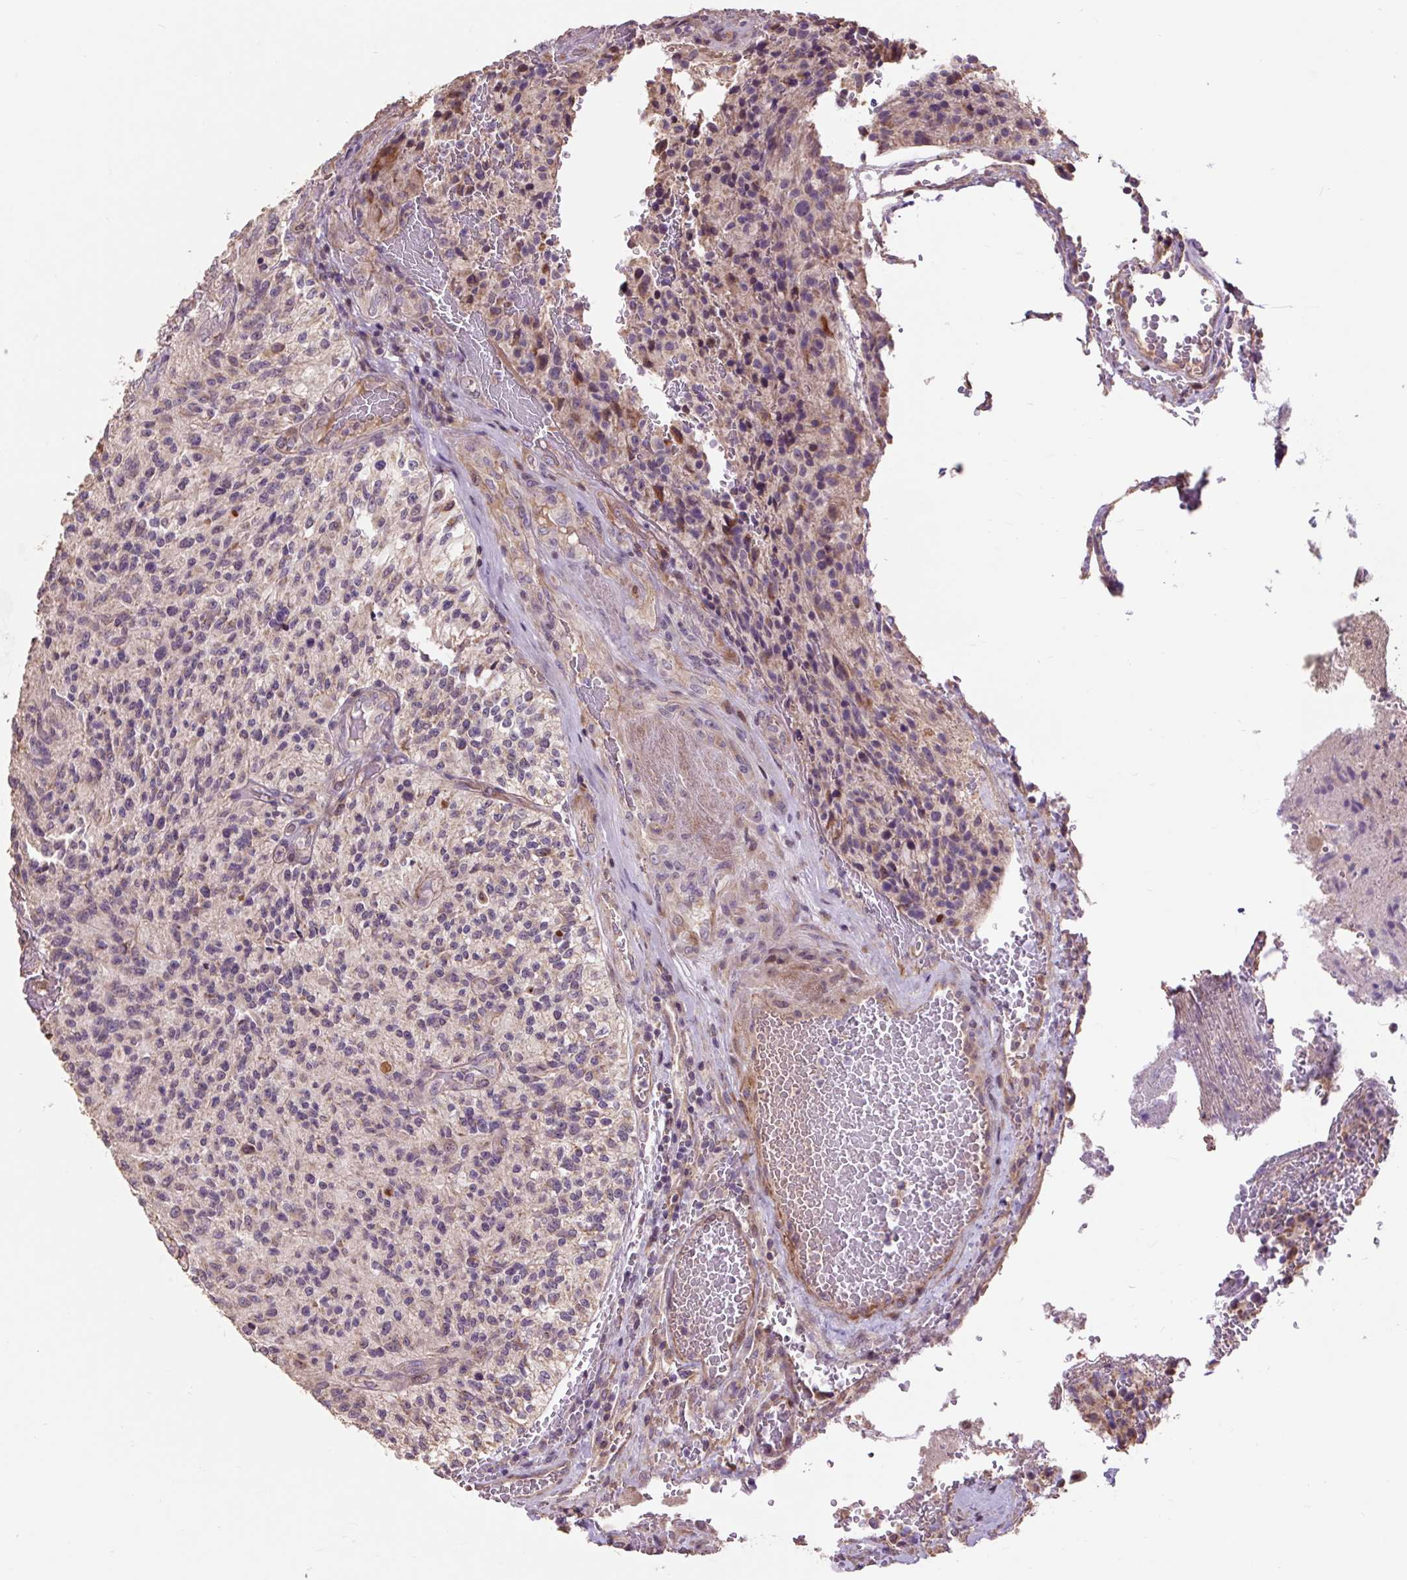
{"staining": {"intensity": "weak", "quantity": "<25%", "location": "cytoplasmic/membranous"}, "tissue": "glioma", "cell_type": "Tumor cells", "image_type": "cancer", "snomed": [{"axis": "morphology", "description": "Normal tissue, NOS"}, {"axis": "morphology", "description": "Glioma, malignant, High grade"}, {"axis": "topography", "description": "Cerebral cortex"}], "caption": "Immunohistochemistry (IHC) histopathology image of neoplastic tissue: human glioma stained with DAB (3,3'-diaminobenzidine) shows no significant protein positivity in tumor cells.", "gene": "PRIMPOL", "patient": {"sex": "male", "age": 56}}